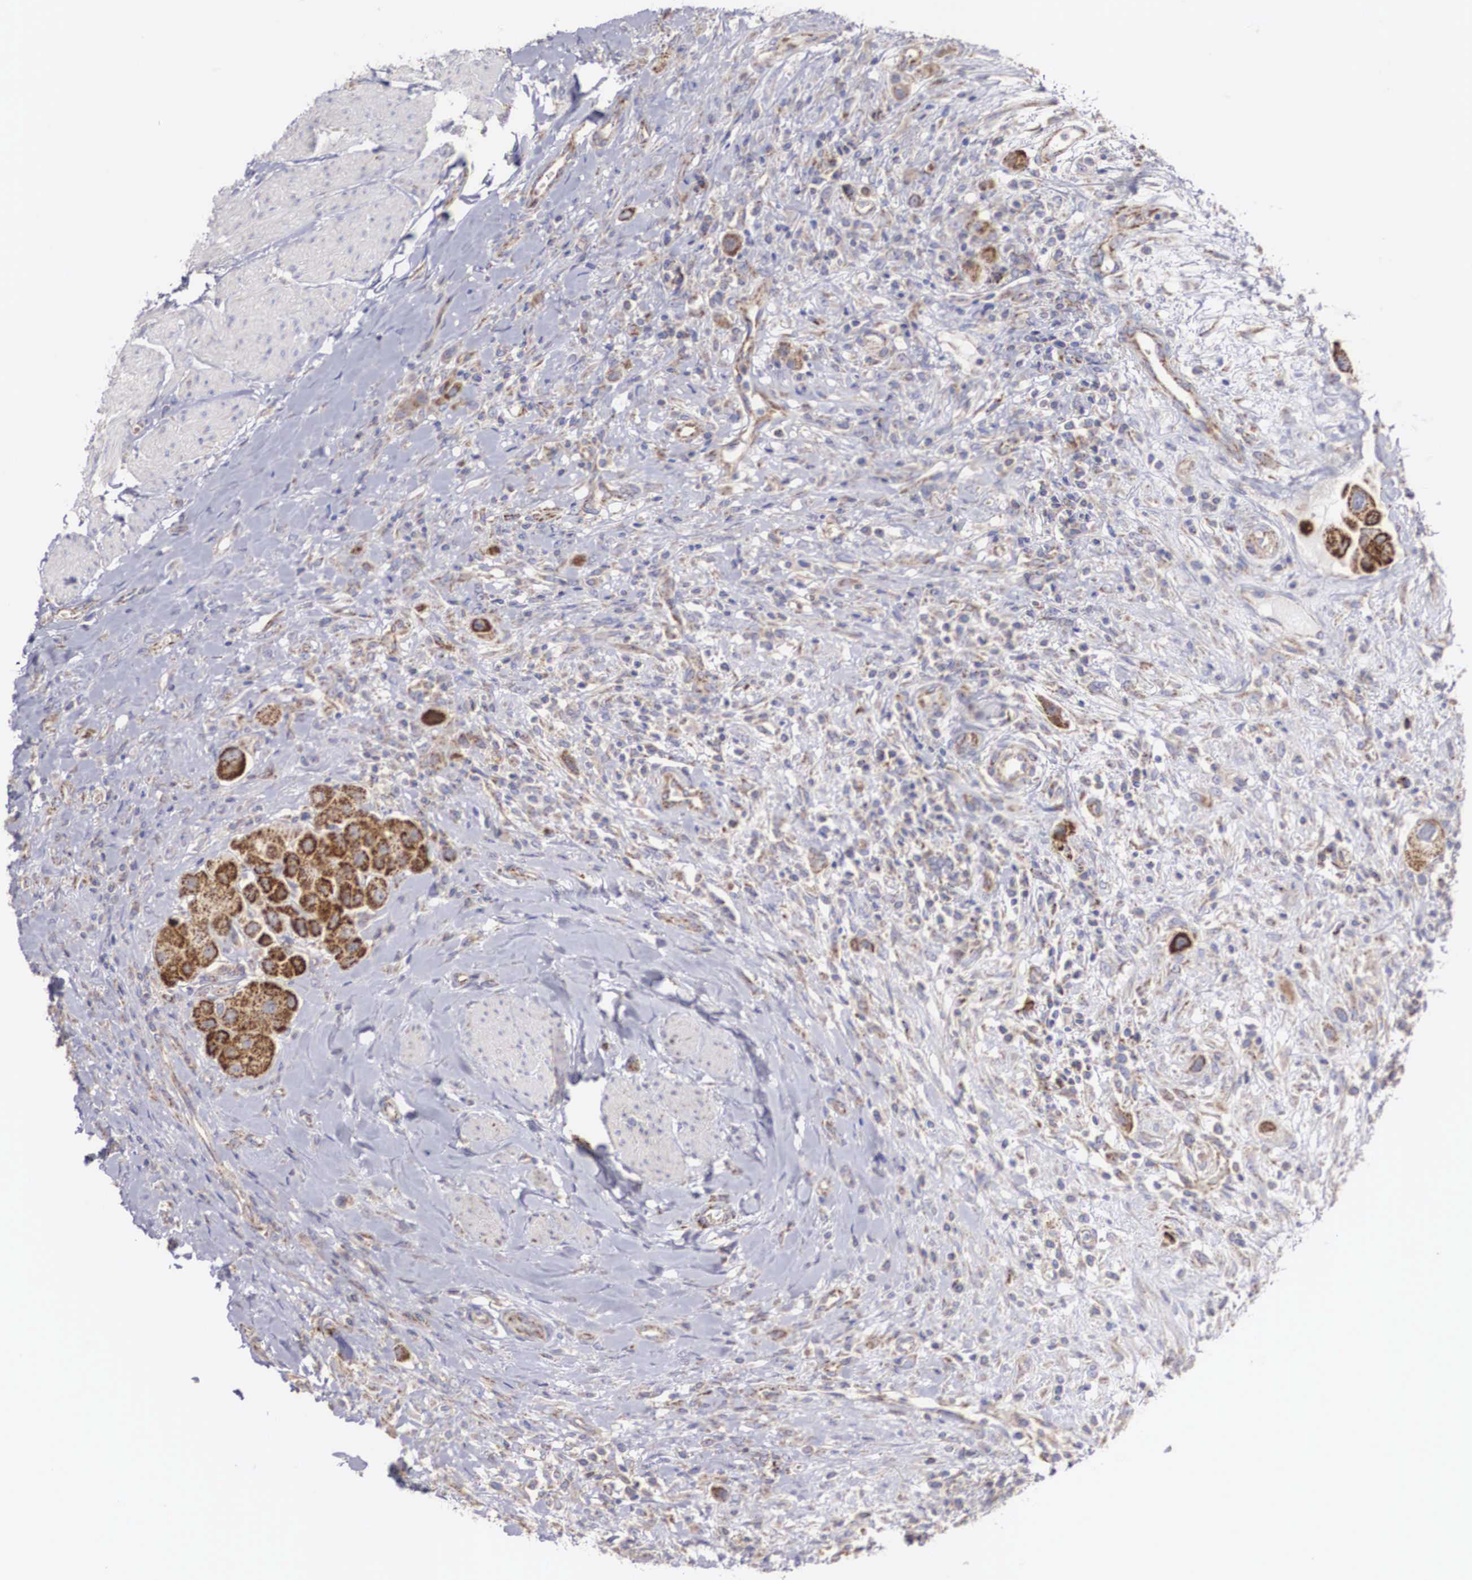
{"staining": {"intensity": "moderate", "quantity": ">75%", "location": "cytoplasmic/membranous"}, "tissue": "urothelial cancer", "cell_type": "Tumor cells", "image_type": "cancer", "snomed": [{"axis": "morphology", "description": "Urothelial carcinoma, High grade"}, {"axis": "topography", "description": "Urinary bladder"}], "caption": "The image exhibits a brown stain indicating the presence of a protein in the cytoplasmic/membranous of tumor cells in urothelial cancer.", "gene": "XPNPEP3", "patient": {"sex": "male", "age": 50}}